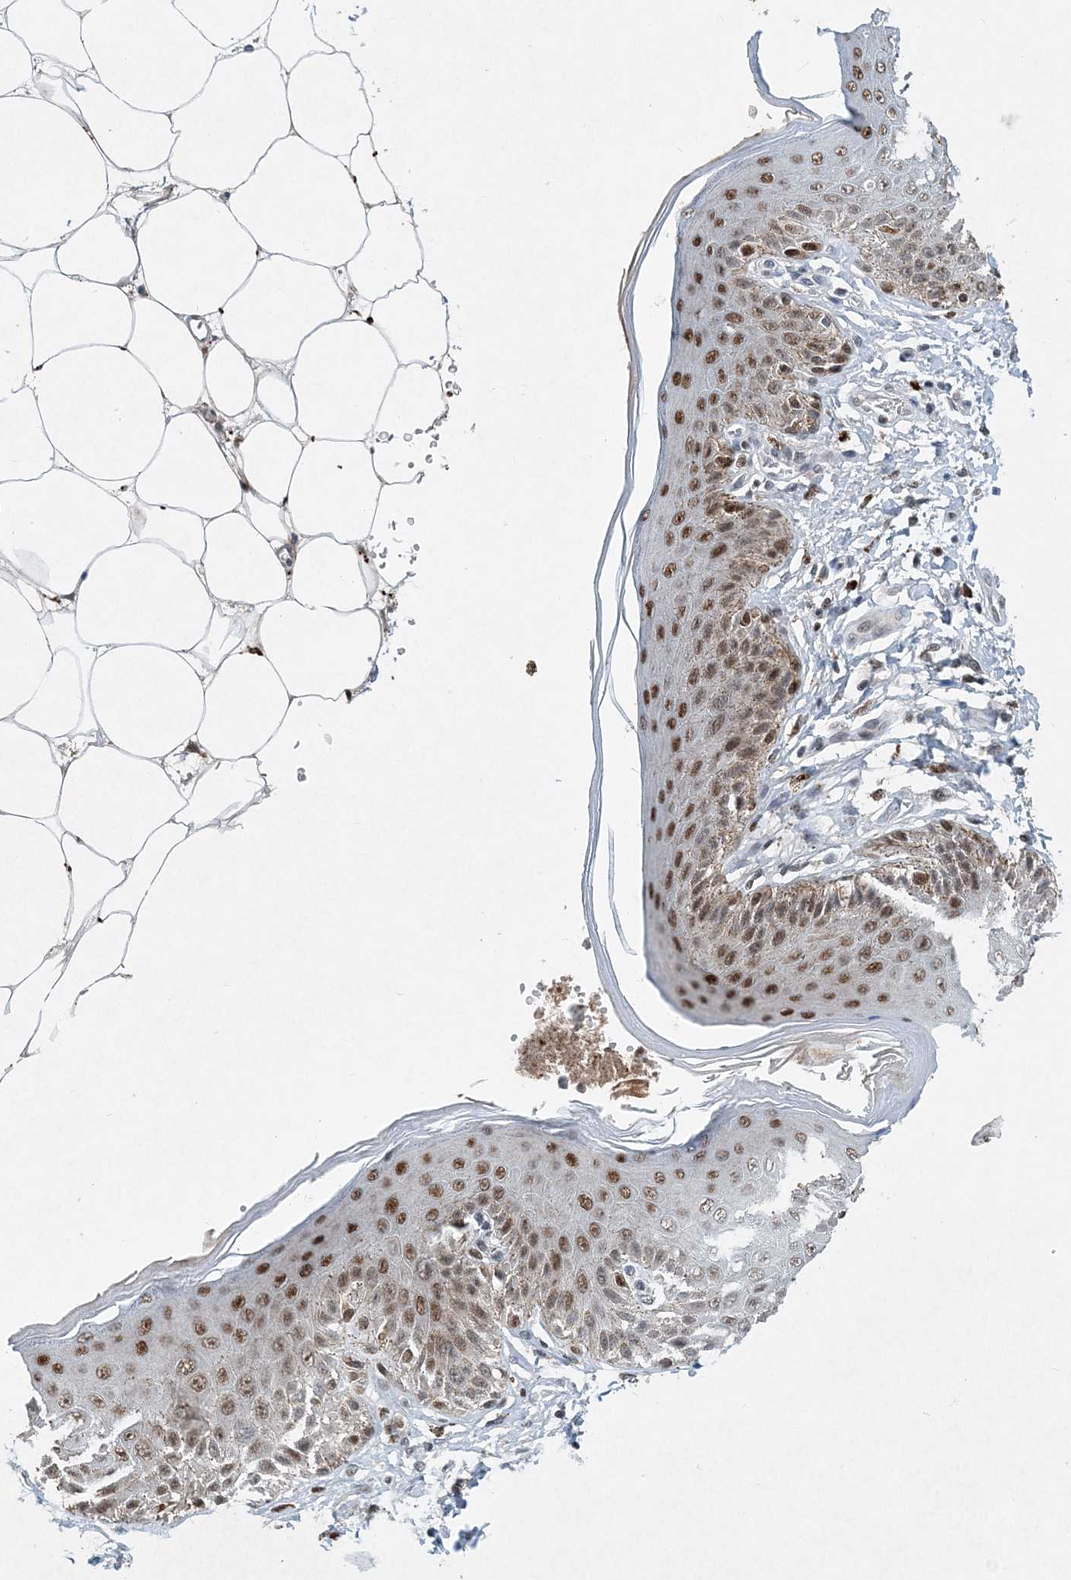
{"staining": {"intensity": "moderate", "quantity": ">75%", "location": "nuclear"}, "tissue": "skin", "cell_type": "Epidermal cells", "image_type": "normal", "snomed": [{"axis": "morphology", "description": "Normal tissue, NOS"}, {"axis": "topography", "description": "Anal"}], "caption": "IHC micrograph of unremarkable human skin stained for a protein (brown), which shows medium levels of moderate nuclear staining in approximately >75% of epidermal cells.", "gene": "KPNA4", "patient": {"sex": "male", "age": 44}}